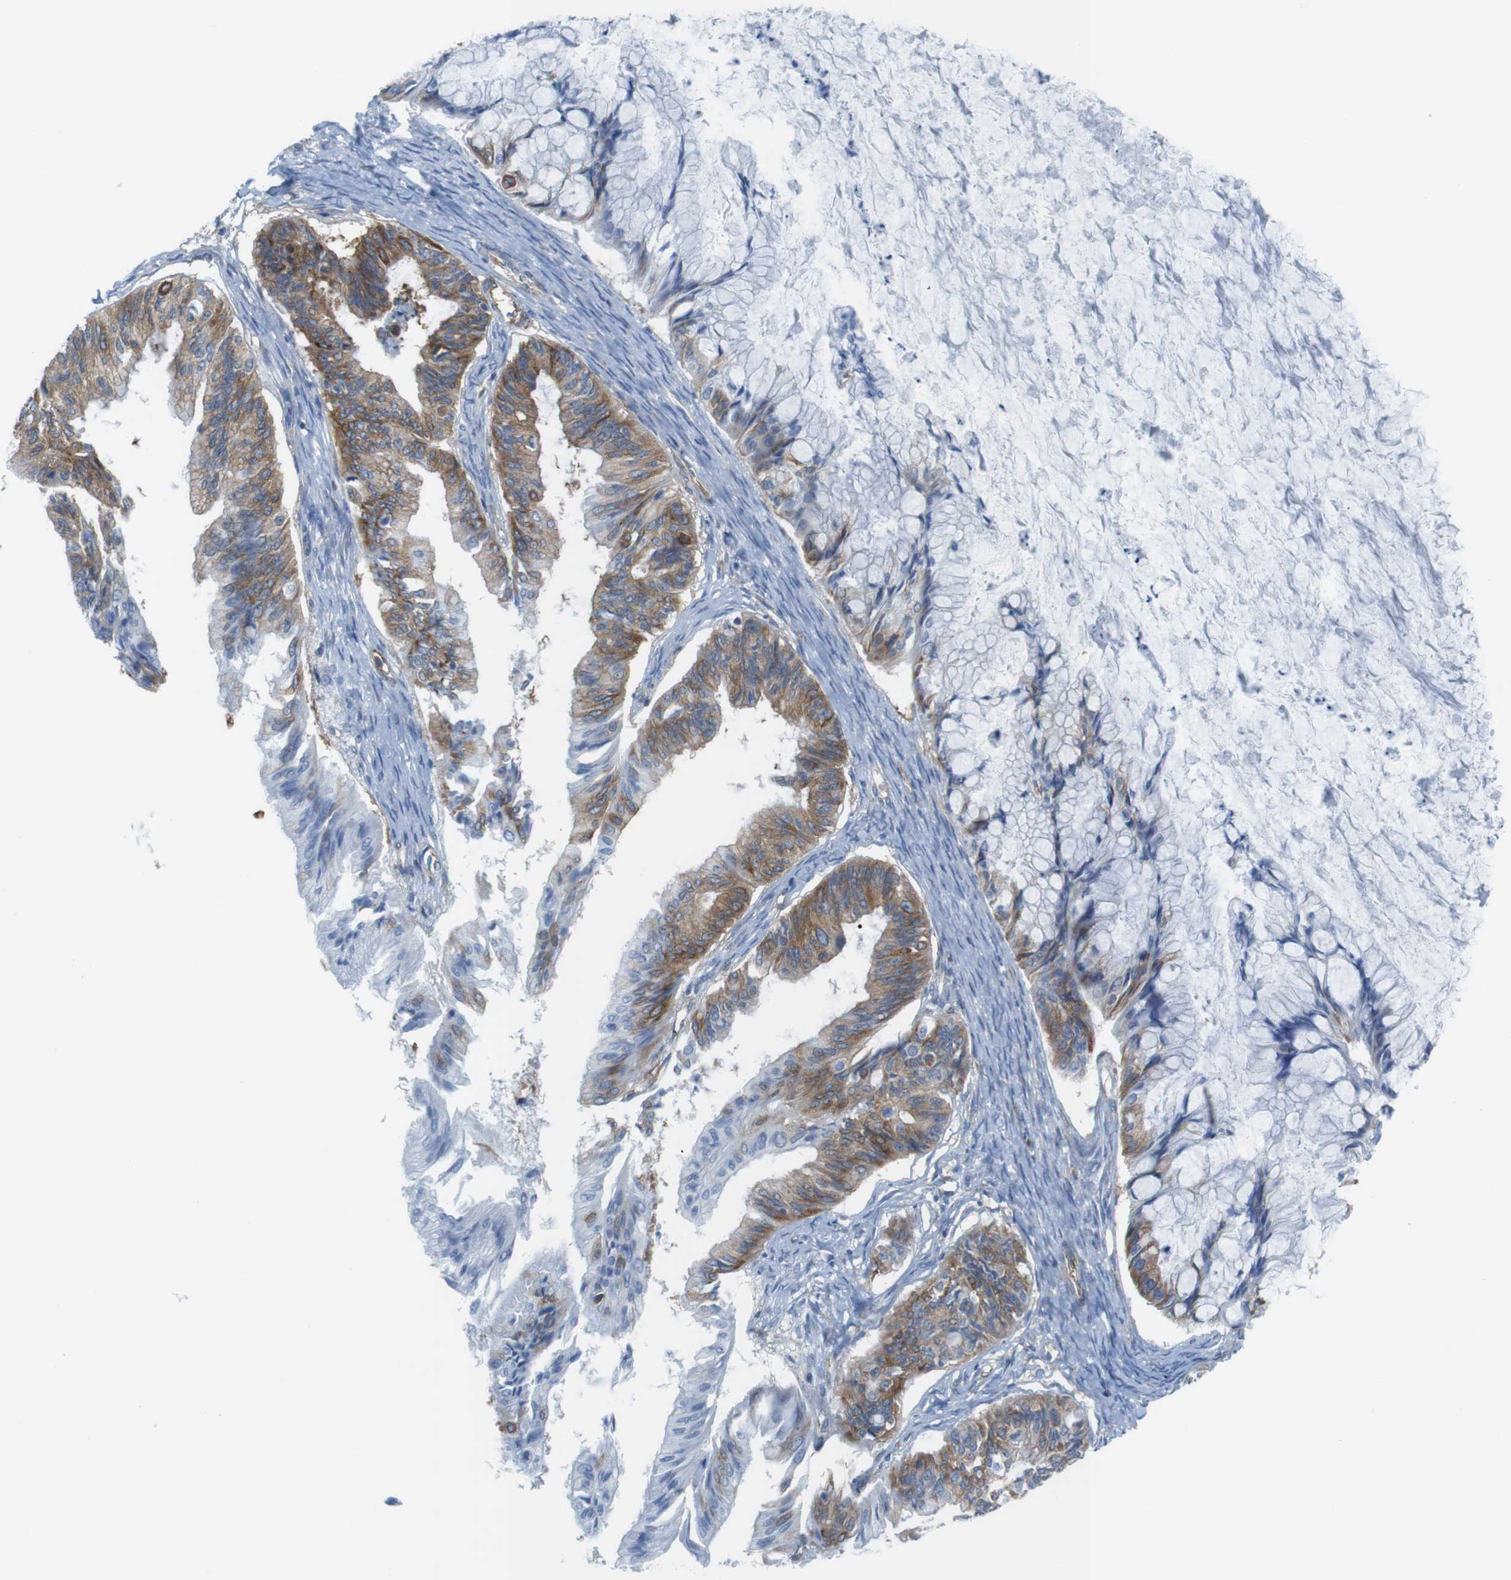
{"staining": {"intensity": "moderate", "quantity": ">75%", "location": "cytoplasmic/membranous"}, "tissue": "ovarian cancer", "cell_type": "Tumor cells", "image_type": "cancer", "snomed": [{"axis": "morphology", "description": "Cystadenocarcinoma, mucinous, NOS"}, {"axis": "topography", "description": "Ovary"}], "caption": "Immunohistochemical staining of mucinous cystadenocarcinoma (ovarian) shows moderate cytoplasmic/membranous protein staining in approximately >75% of tumor cells. (IHC, brightfield microscopy, high magnification).", "gene": "DIAPH2", "patient": {"sex": "female", "age": 57}}